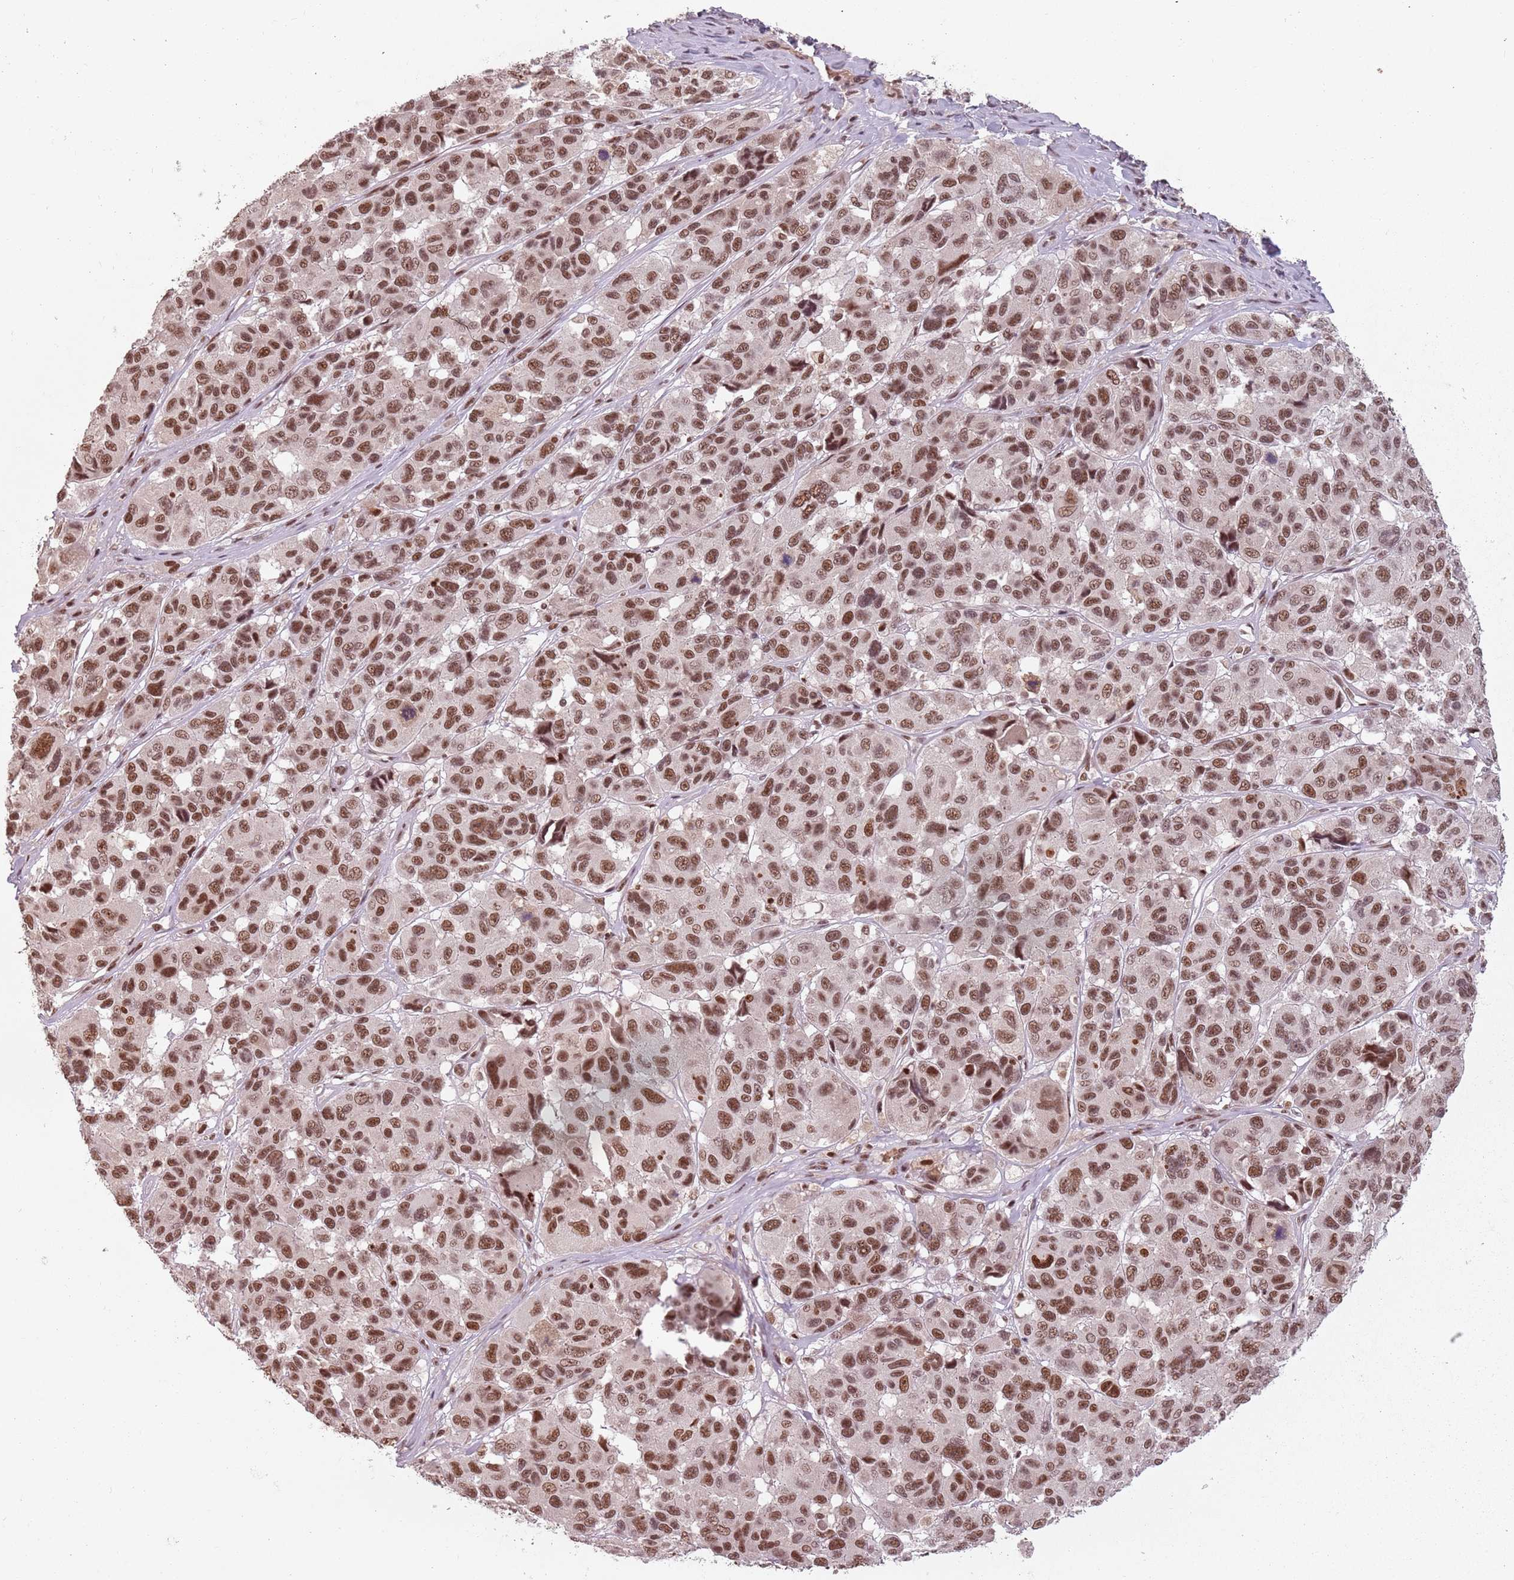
{"staining": {"intensity": "moderate", "quantity": ">75%", "location": "nuclear"}, "tissue": "melanoma", "cell_type": "Tumor cells", "image_type": "cancer", "snomed": [{"axis": "morphology", "description": "Malignant melanoma, NOS"}, {"axis": "topography", "description": "Skin"}], "caption": "Melanoma was stained to show a protein in brown. There is medium levels of moderate nuclear expression in approximately >75% of tumor cells.", "gene": "NCBP1", "patient": {"sex": "female", "age": 66}}